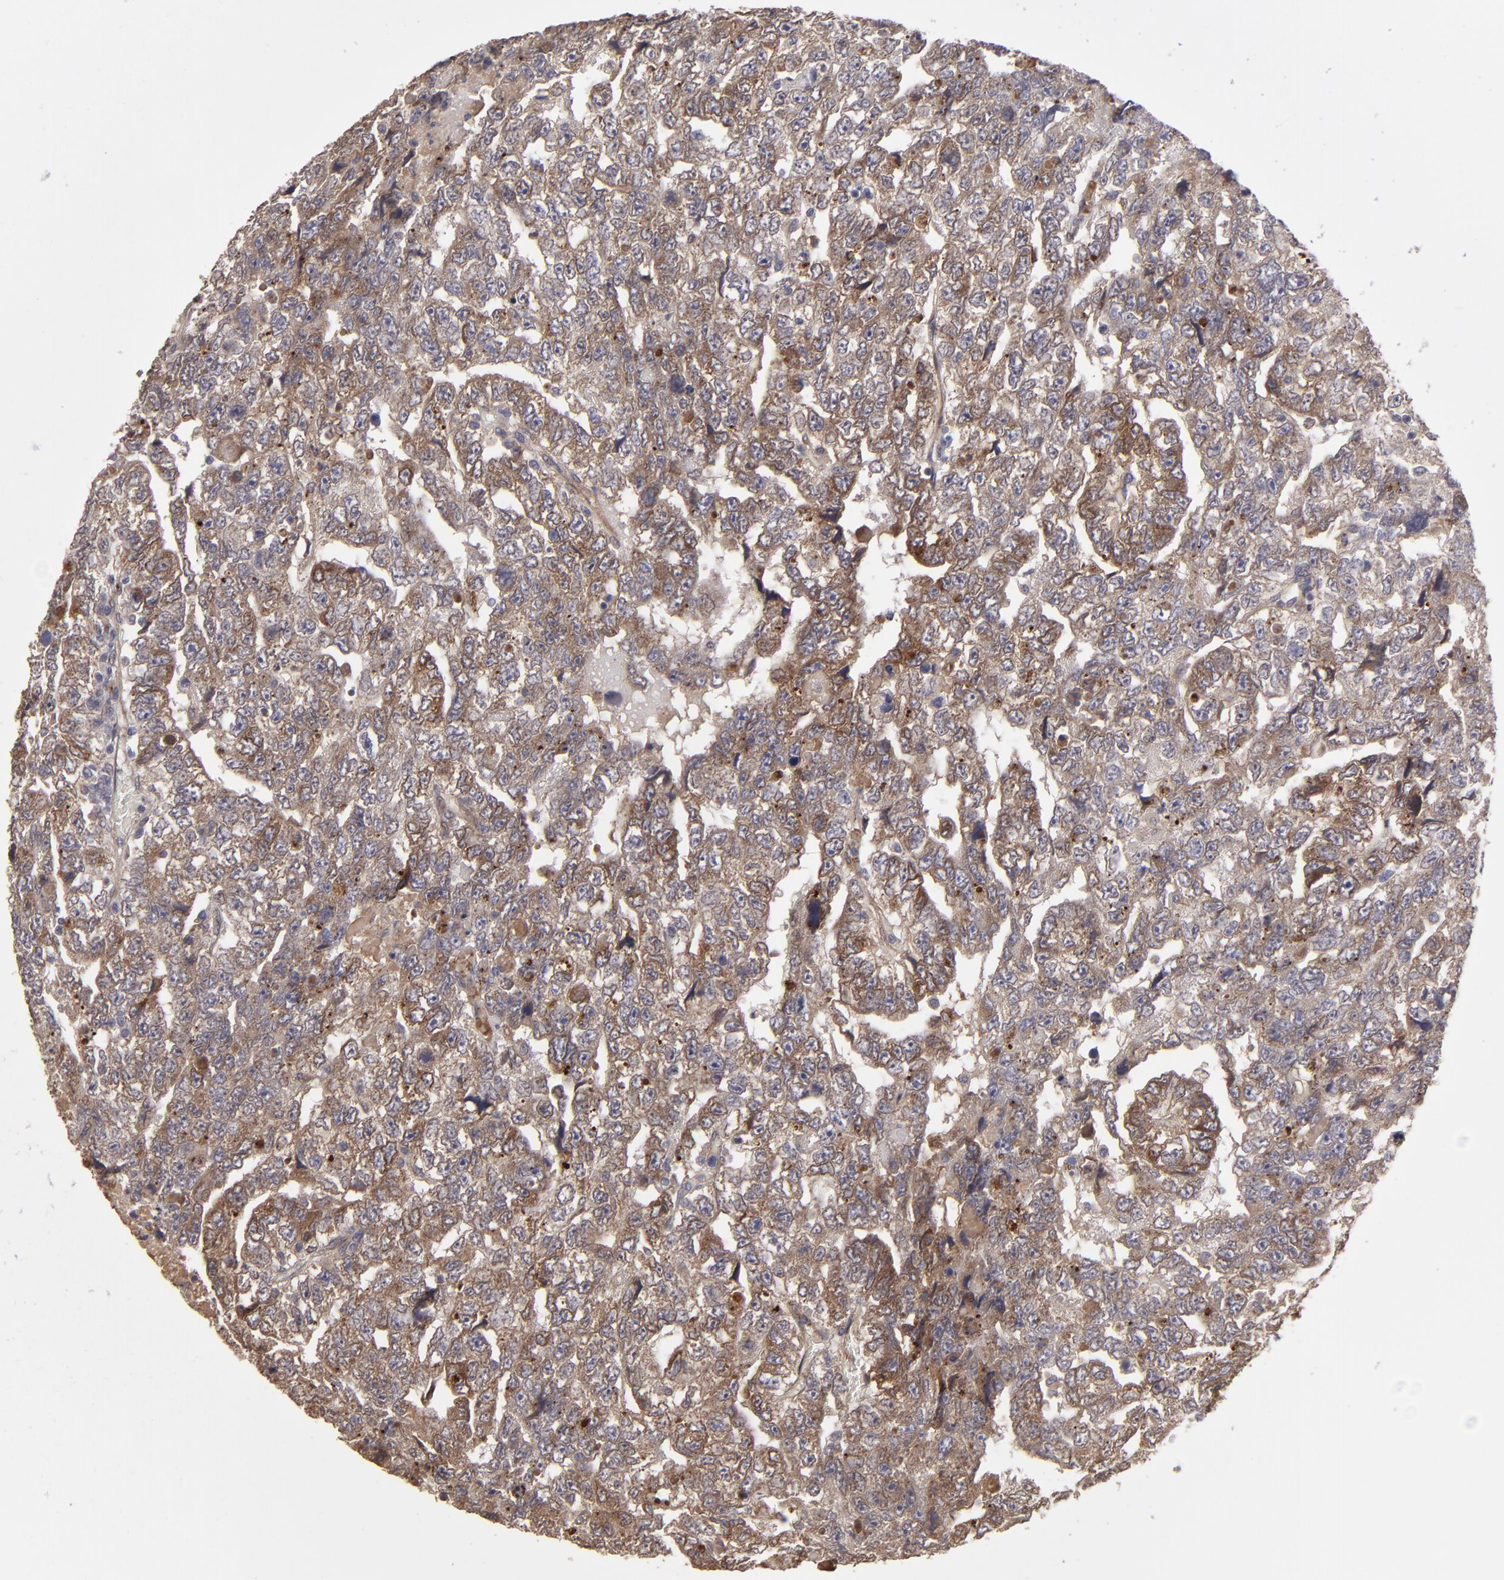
{"staining": {"intensity": "moderate", "quantity": ">75%", "location": "cytoplasmic/membranous"}, "tissue": "testis cancer", "cell_type": "Tumor cells", "image_type": "cancer", "snomed": [{"axis": "morphology", "description": "Carcinoma, Embryonal, NOS"}, {"axis": "topography", "description": "Testis"}], "caption": "IHC micrograph of neoplastic tissue: testis cancer (embryonal carcinoma) stained using immunohistochemistry (IHC) reveals medium levels of moderate protein expression localized specifically in the cytoplasmic/membranous of tumor cells, appearing as a cytoplasmic/membranous brown color.", "gene": "ITGB5", "patient": {"sex": "male", "age": 36}}